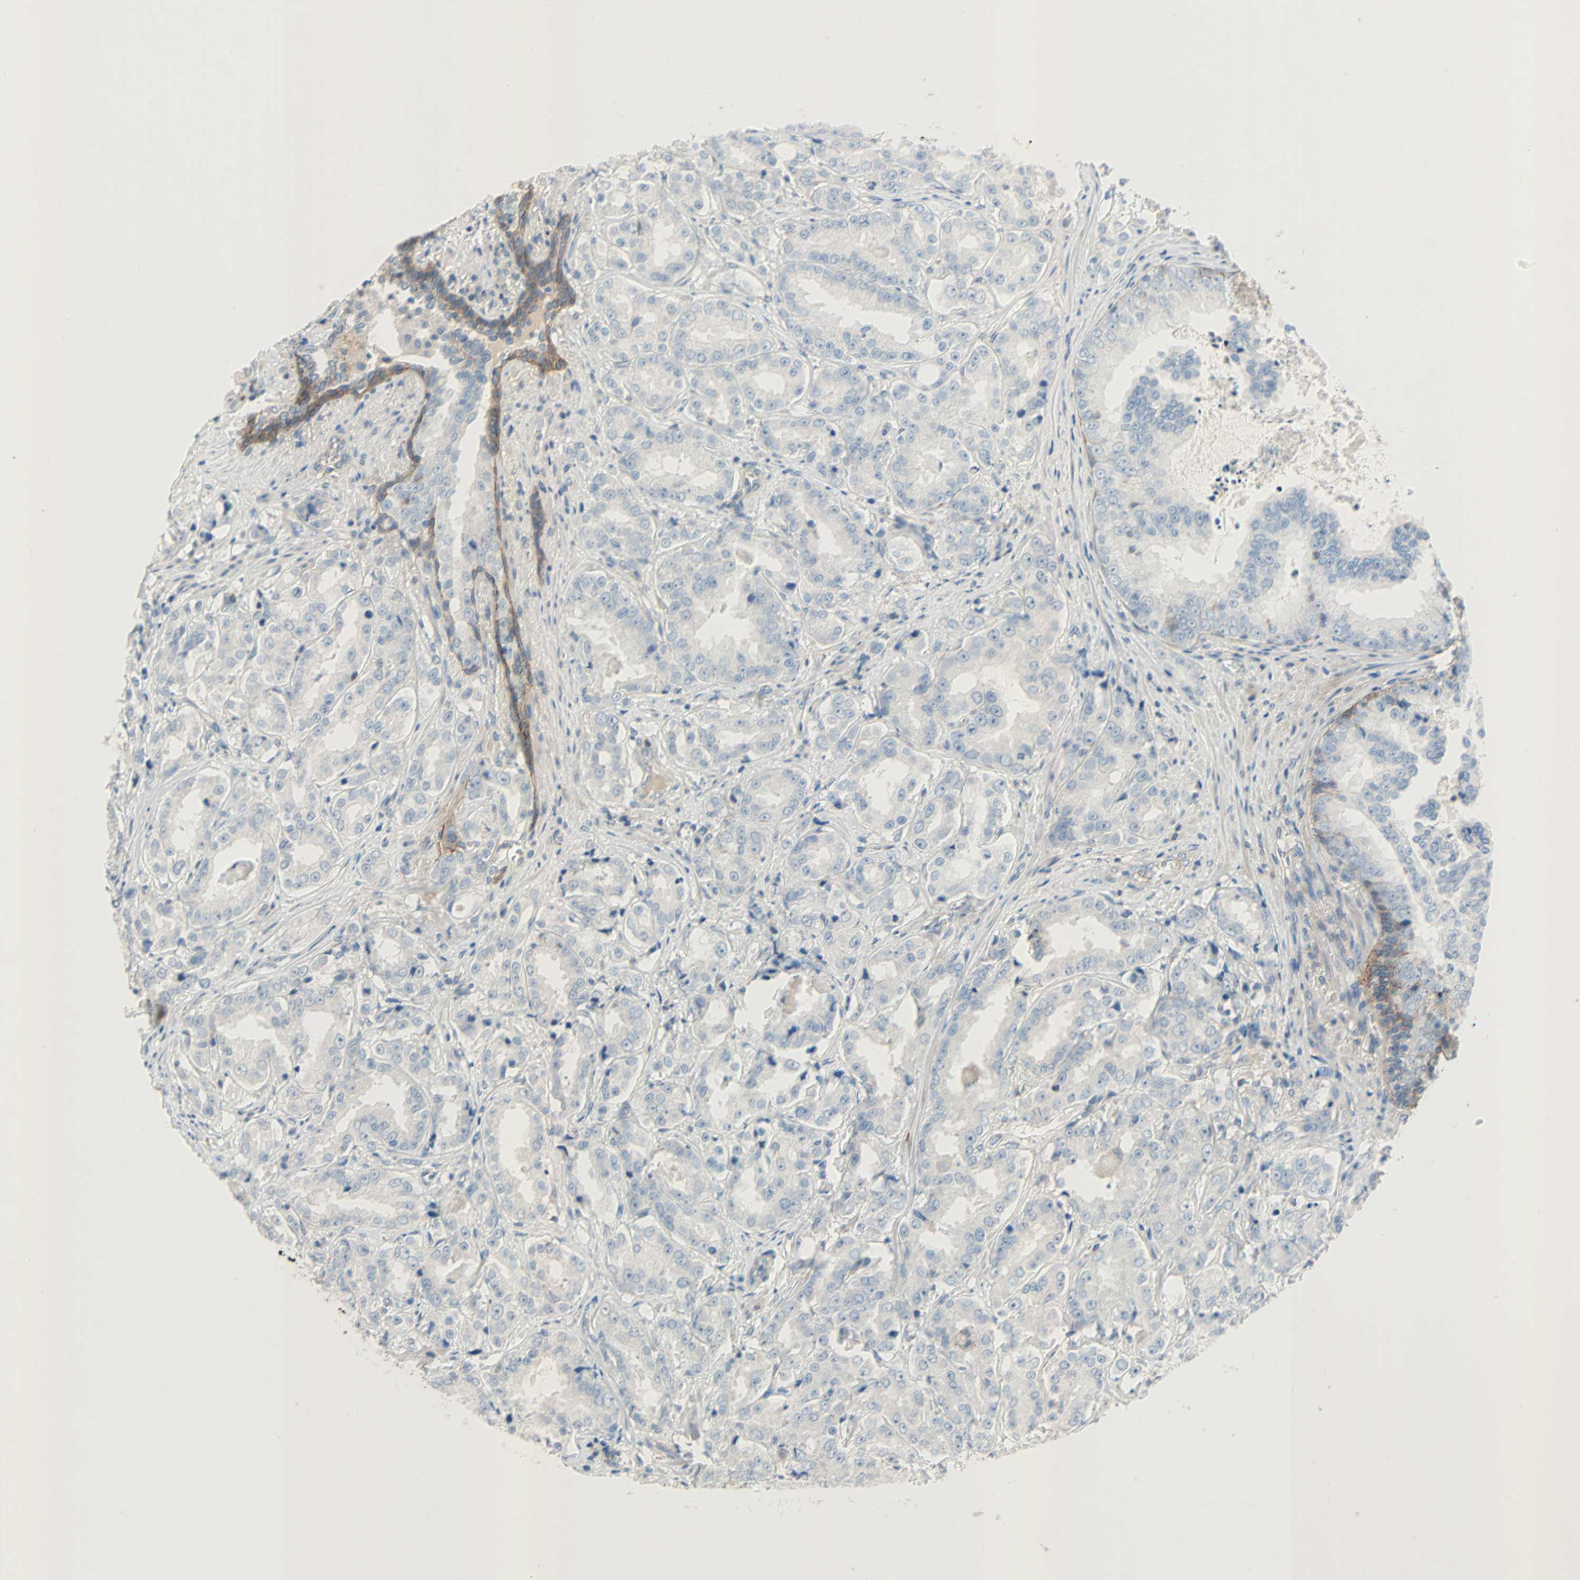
{"staining": {"intensity": "negative", "quantity": "none", "location": "none"}, "tissue": "prostate cancer", "cell_type": "Tumor cells", "image_type": "cancer", "snomed": [{"axis": "morphology", "description": "Adenocarcinoma, High grade"}, {"axis": "topography", "description": "Prostate"}], "caption": "This is a image of IHC staining of prostate cancer, which shows no expression in tumor cells. (DAB (3,3'-diaminobenzidine) immunohistochemistry (IHC), high magnification).", "gene": "TNFRSF12A", "patient": {"sex": "male", "age": 73}}